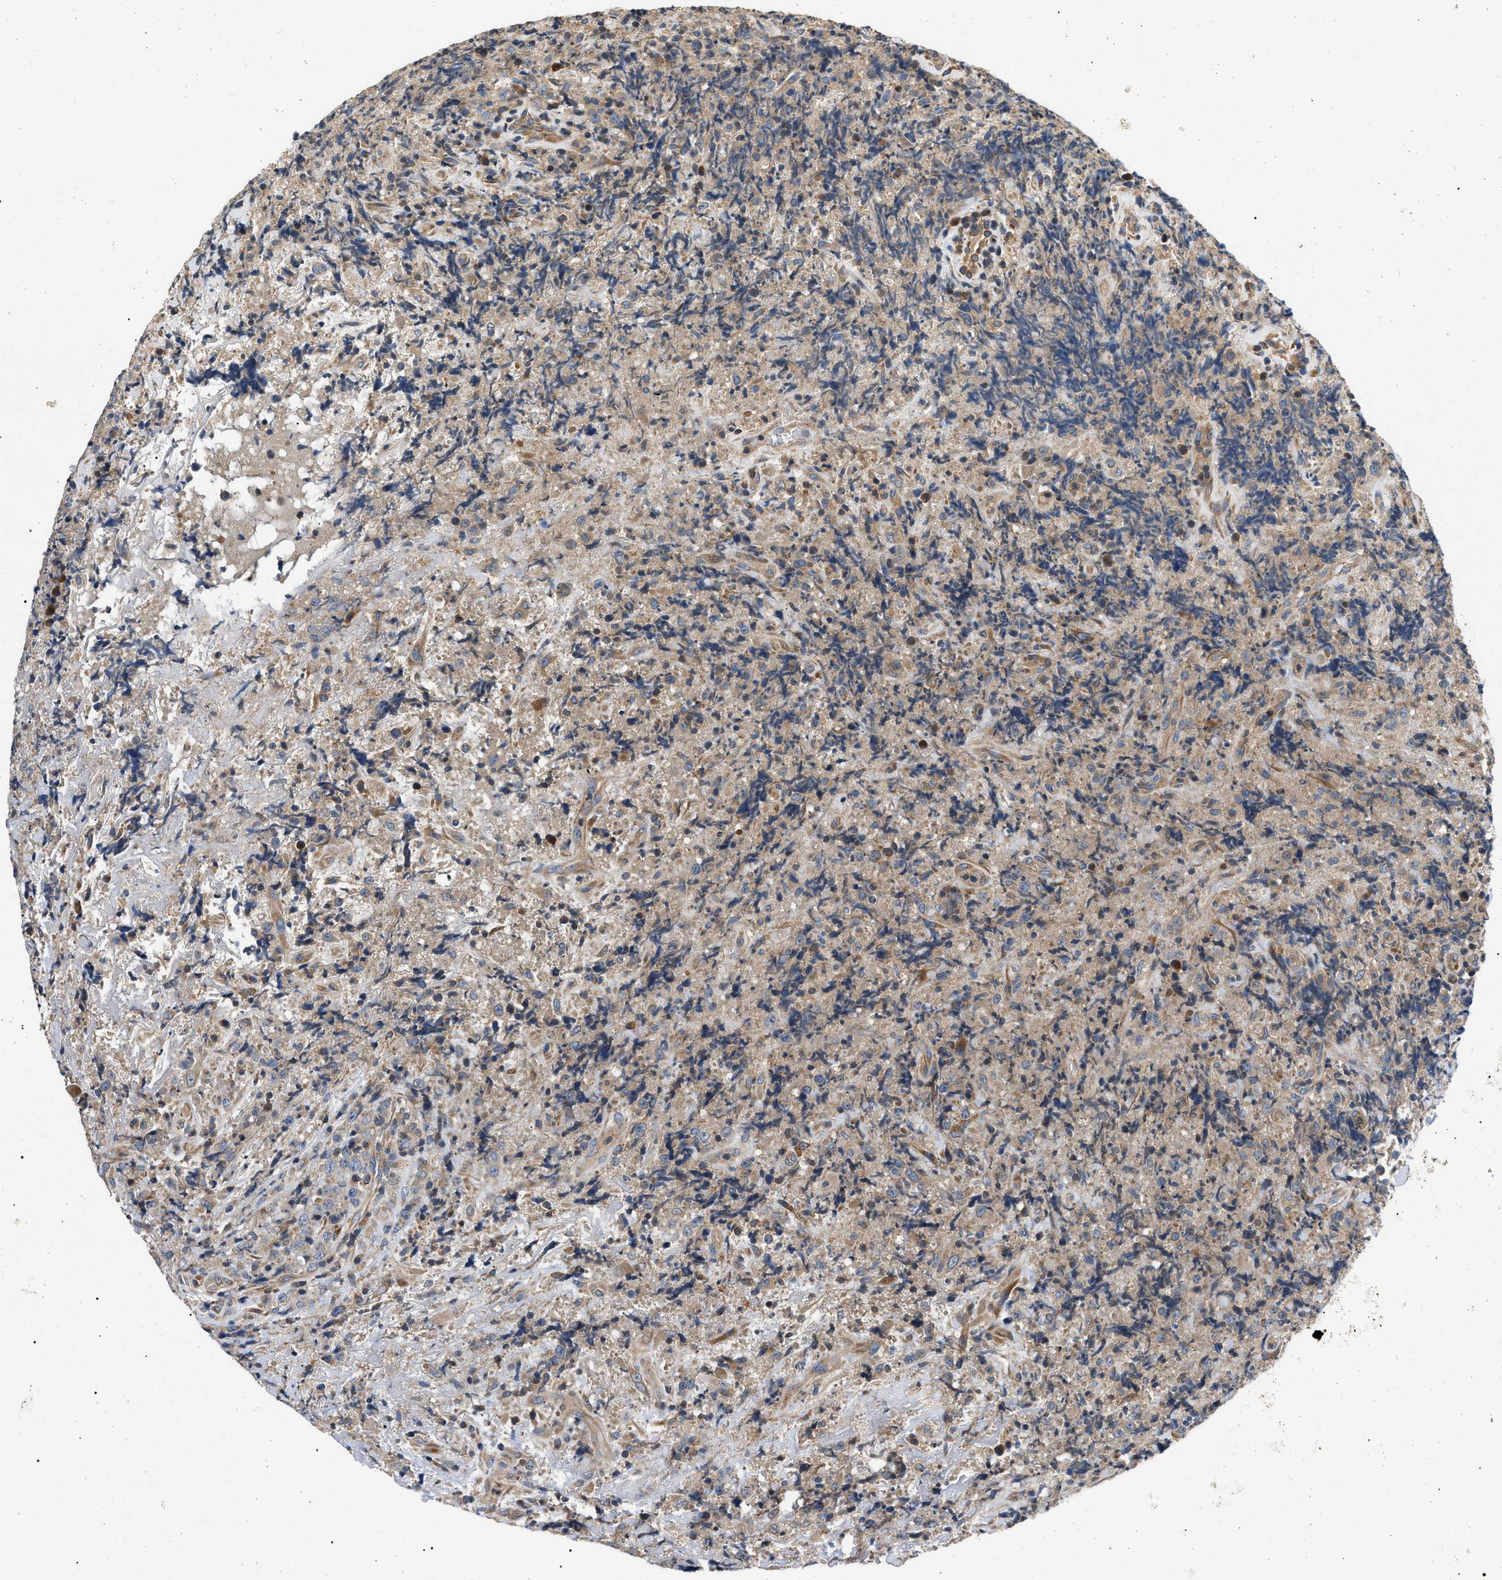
{"staining": {"intensity": "moderate", "quantity": "25%-75%", "location": "cytoplasmic/membranous"}, "tissue": "lymphoma", "cell_type": "Tumor cells", "image_type": "cancer", "snomed": [{"axis": "morphology", "description": "Malignant lymphoma, non-Hodgkin's type, High grade"}, {"axis": "topography", "description": "Tonsil"}], "caption": "Immunohistochemistry histopathology image of neoplastic tissue: malignant lymphoma, non-Hodgkin's type (high-grade) stained using IHC reveals medium levels of moderate protein expression localized specifically in the cytoplasmic/membranous of tumor cells, appearing as a cytoplasmic/membranous brown color.", "gene": "PPM1B", "patient": {"sex": "female", "age": 36}}